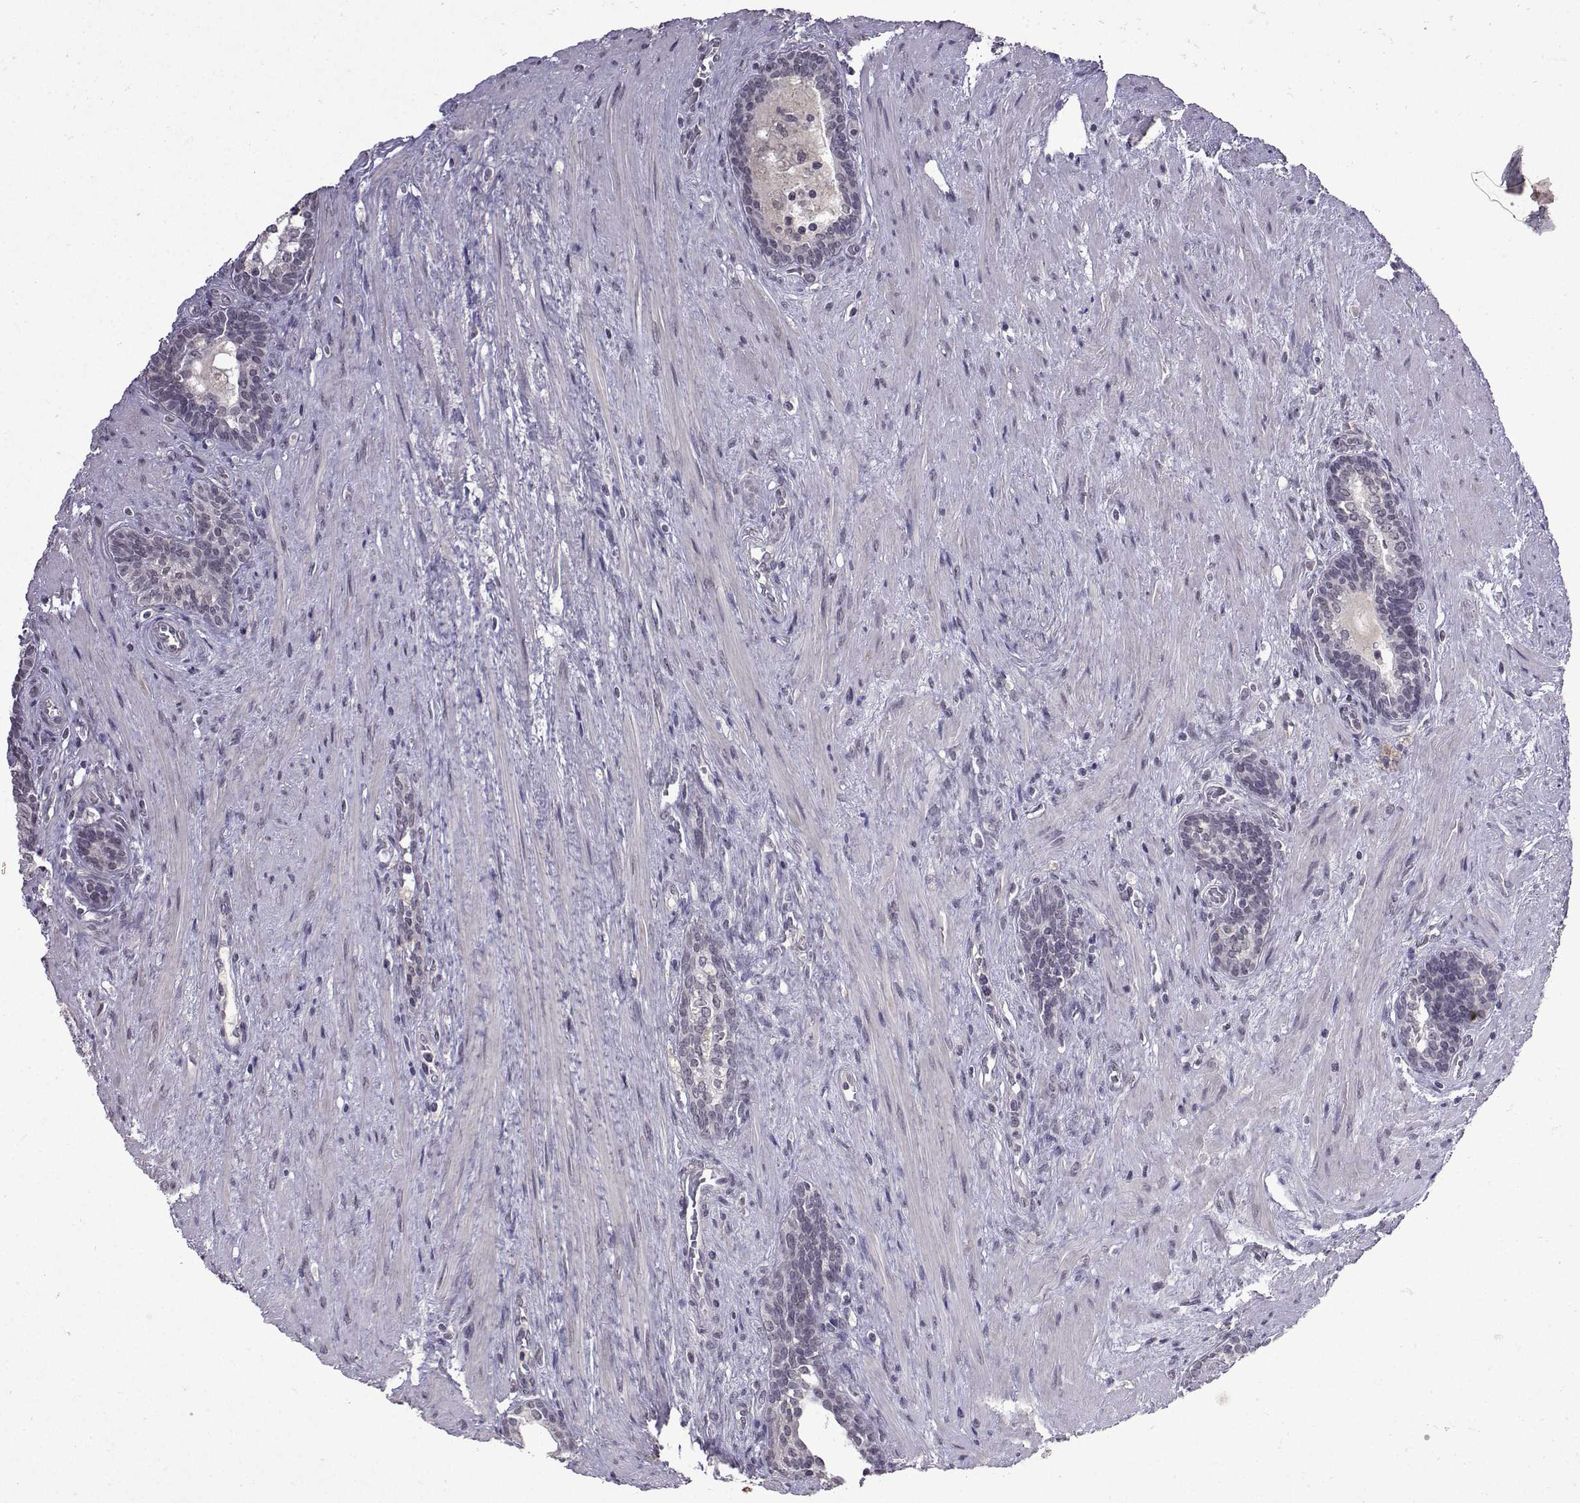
{"staining": {"intensity": "negative", "quantity": "none", "location": "none"}, "tissue": "prostate cancer", "cell_type": "Tumor cells", "image_type": "cancer", "snomed": [{"axis": "morphology", "description": "Adenocarcinoma, NOS"}, {"axis": "morphology", "description": "Adenocarcinoma, High grade"}, {"axis": "topography", "description": "Prostate"}], "caption": "This is an immunohistochemistry image of human adenocarcinoma (prostate). There is no expression in tumor cells.", "gene": "CCL28", "patient": {"sex": "male", "age": 61}}